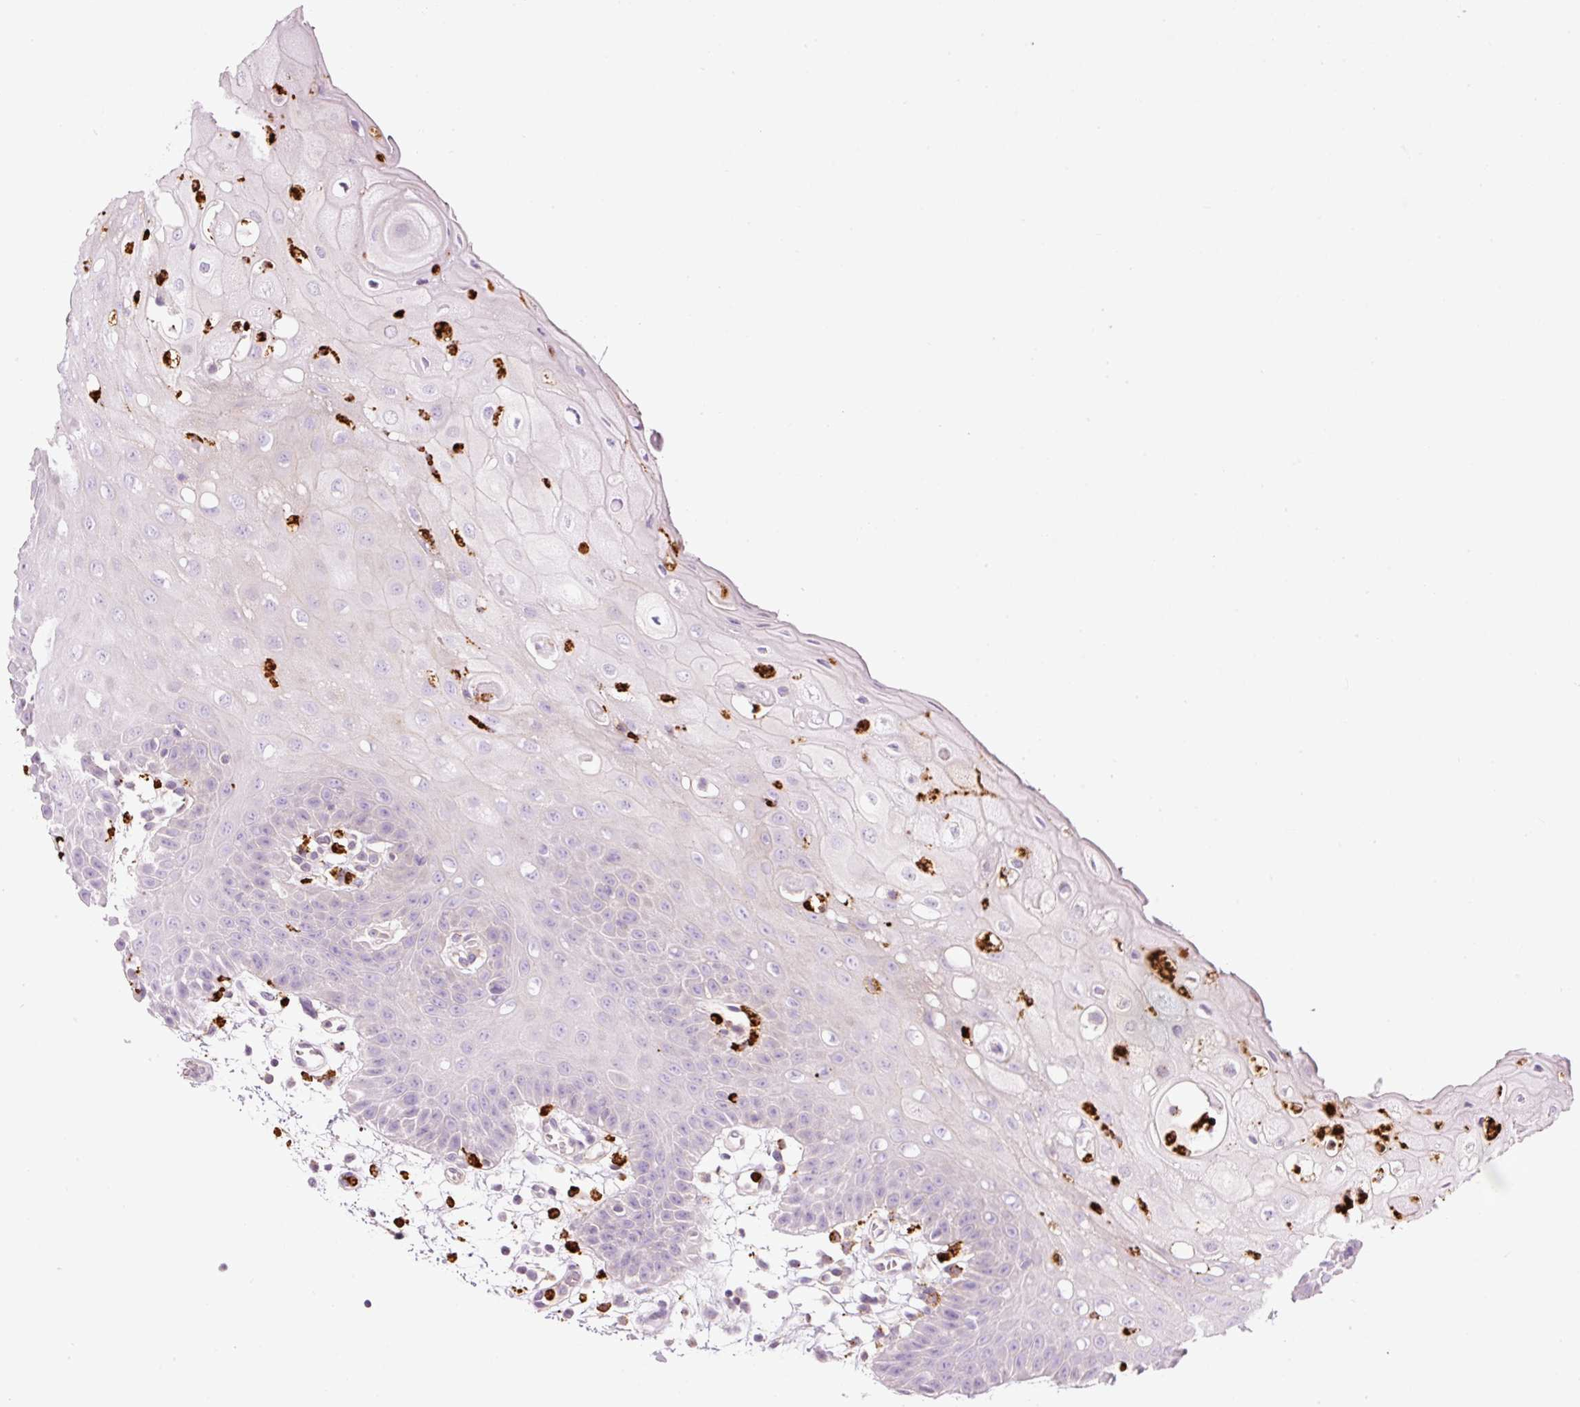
{"staining": {"intensity": "negative", "quantity": "none", "location": "none"}, "tissue": "oral mucosa", "cell_type": "Squamous epithelial cells", "image_type": "normal", "snomed": [{"axis": "morphology", "description": "Normal tissue, NOS"}, {"axis": "topography", "description": "Oral tissue"}, {"axis": "topography", "description": "Tounge, NOS"}], "caption": "IHC image of unremarkable oral mucosa stained for a protein (brown), which reveals no expression in squamous epithelial cells.", "gene": "MAP3K3", "patient": {"sex": "female", "age": 59}}